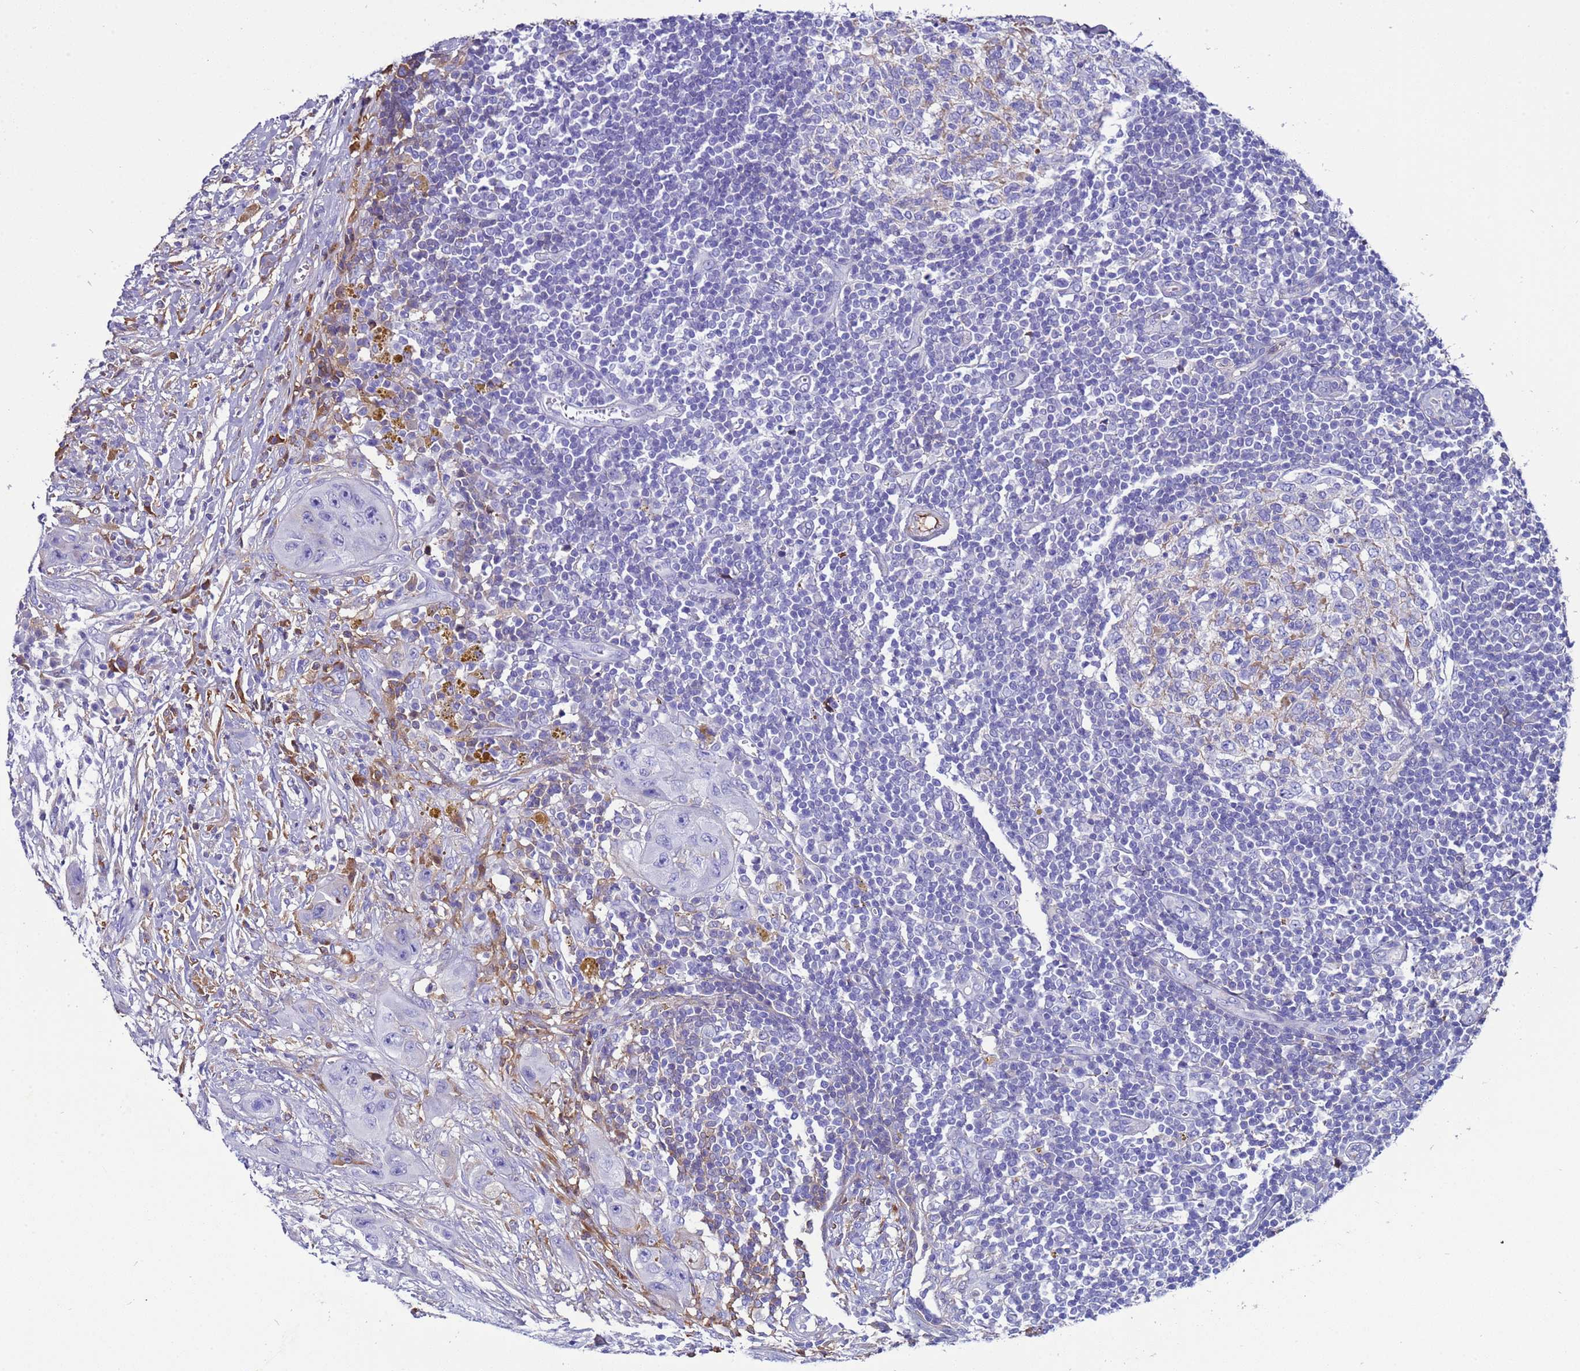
{"staining": {"intensity": "negative", "quantity": "none", "location": "none"}, "tissue": "lymph node", "cell_type": "Germinal center cells", "image_type": "normal", "snomed": [{"axis": "morphology", "description": "Normal tissue, NOS"}, {"axis": "morphology", "description": "Squamous cell carcinoma, metastatic, NOS"}, {"axis": "topography", "description": "Lymph node"}], "caption": "DAB (3,3'-diaminobenzidine) immunohistochemical staining of benign human lymph node exhibits no significant staining in germinal center cells.", "gene": "H1", "patient": {"sex": "male", "age": 73}}